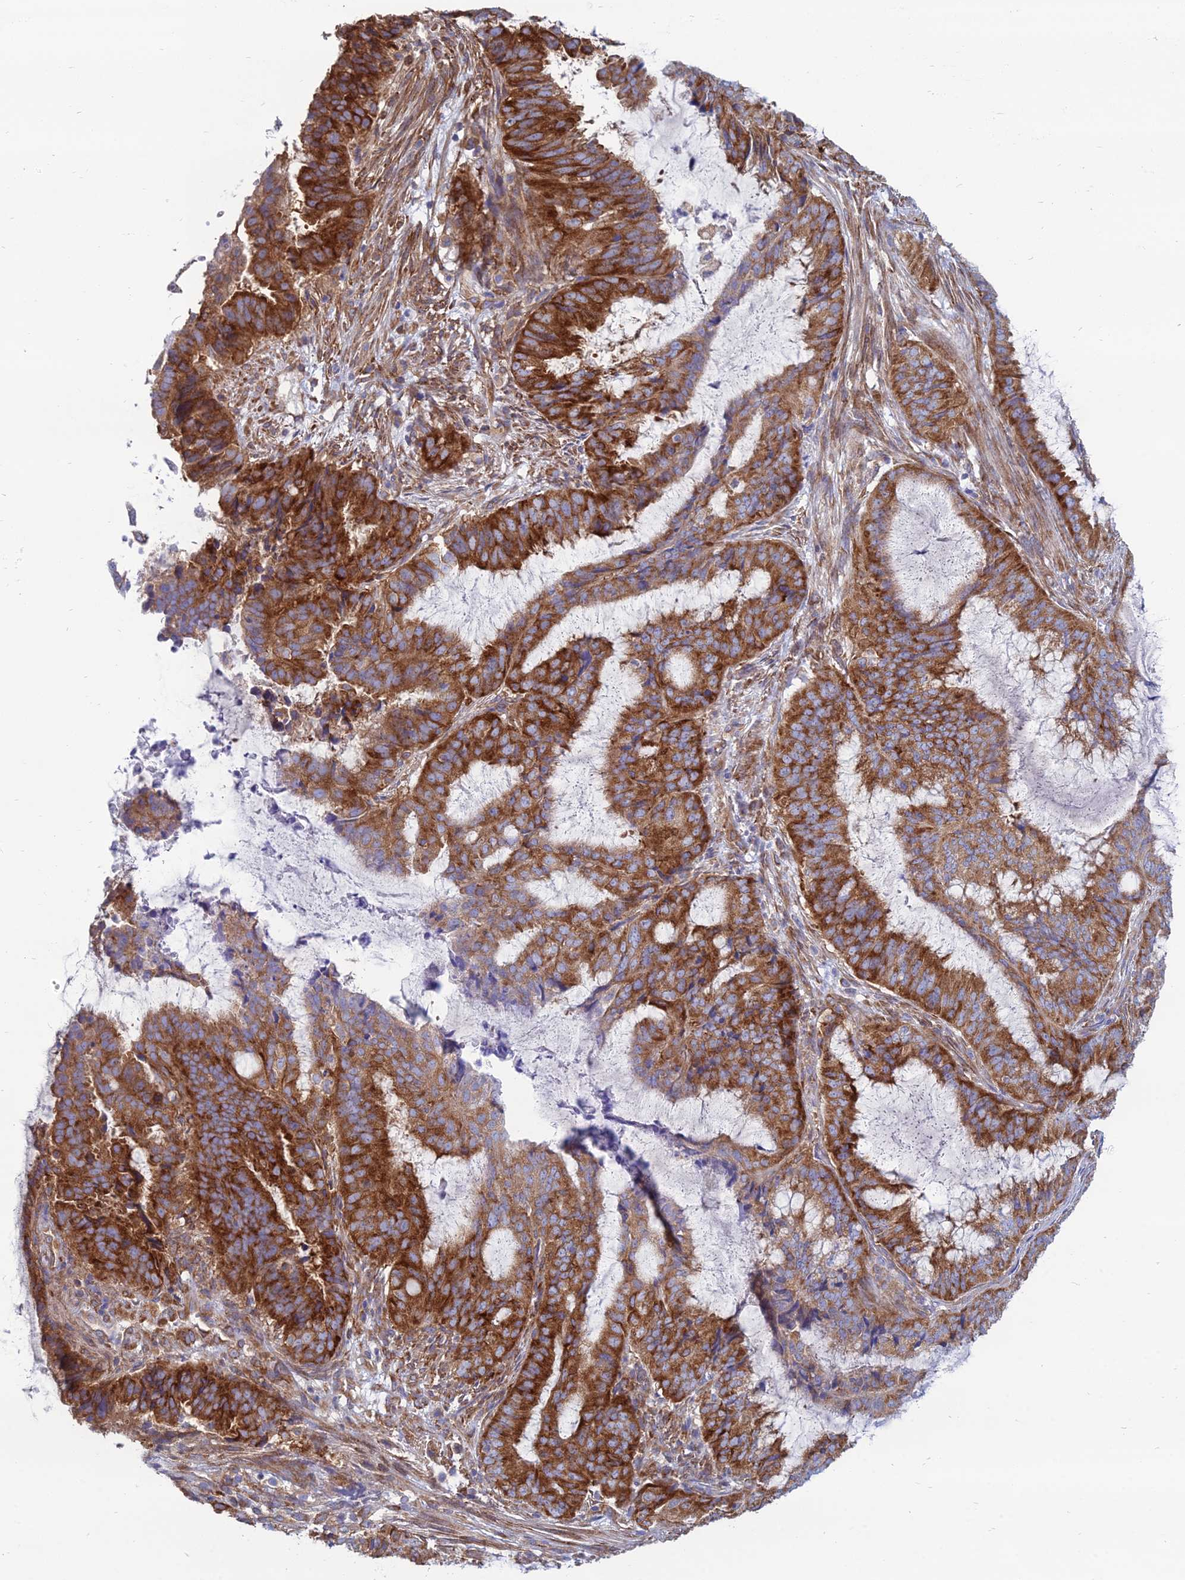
{"staining": {"intensity": "strong", "quantity": ">75%", "location": "cytoplasmic/membranous"}, "tissue": "endometrial cancer", "cell_type": "Tumor cells", "image_type": "cancer", "snomed": [{"axis": "morphology", "description": "Adenocarcinoma, NOS"}, {"axis": "topography", "description": "Endometrium"}], "caption": "Protein expression analysis of endometrial cancer demonstrates strong cytoplasmic/membranous expression in approximately >75% of tumor cells.", "gene": "TXLNA", "patient": {"sex": "female", "age": 51}}